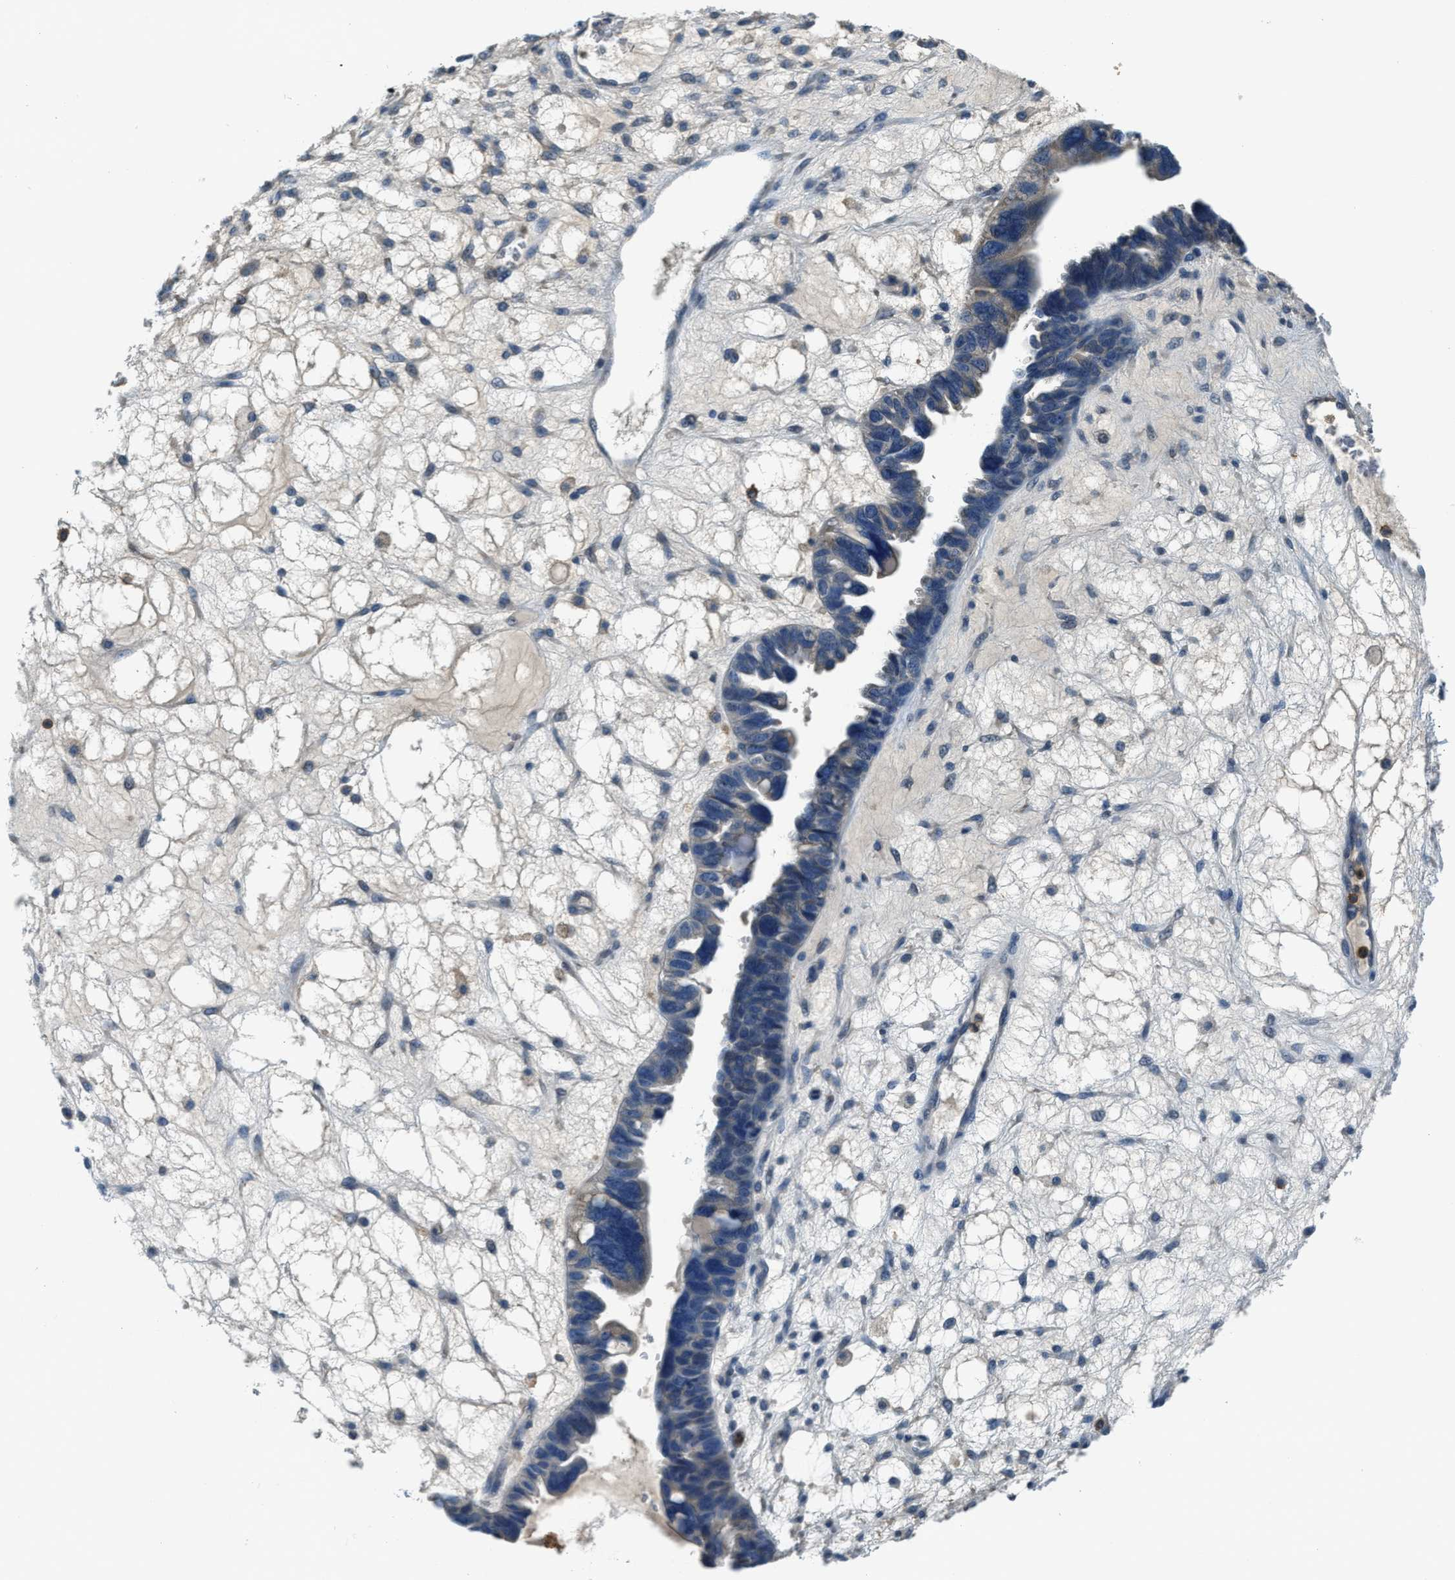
{"staining": {"intensity": "negative", "quantity": "none", "location": "none"}, "tissue": "ovarian cancer", "cell_type": "Tumor cells", "image_type": "cancer", "snomed": [{"axis": "morphology", "description": "Cystadenocarcinoma, serous, NOS"}, {"axis": "topography", "description": "Ovary"}], "caption": "Immunohistochemical staining of ovarian serous cystadenocarcinoma demonstrates no significant expression in tumor cells.", "gene": "MYO1G", "patient": {"sex": "female", "age": 79}}